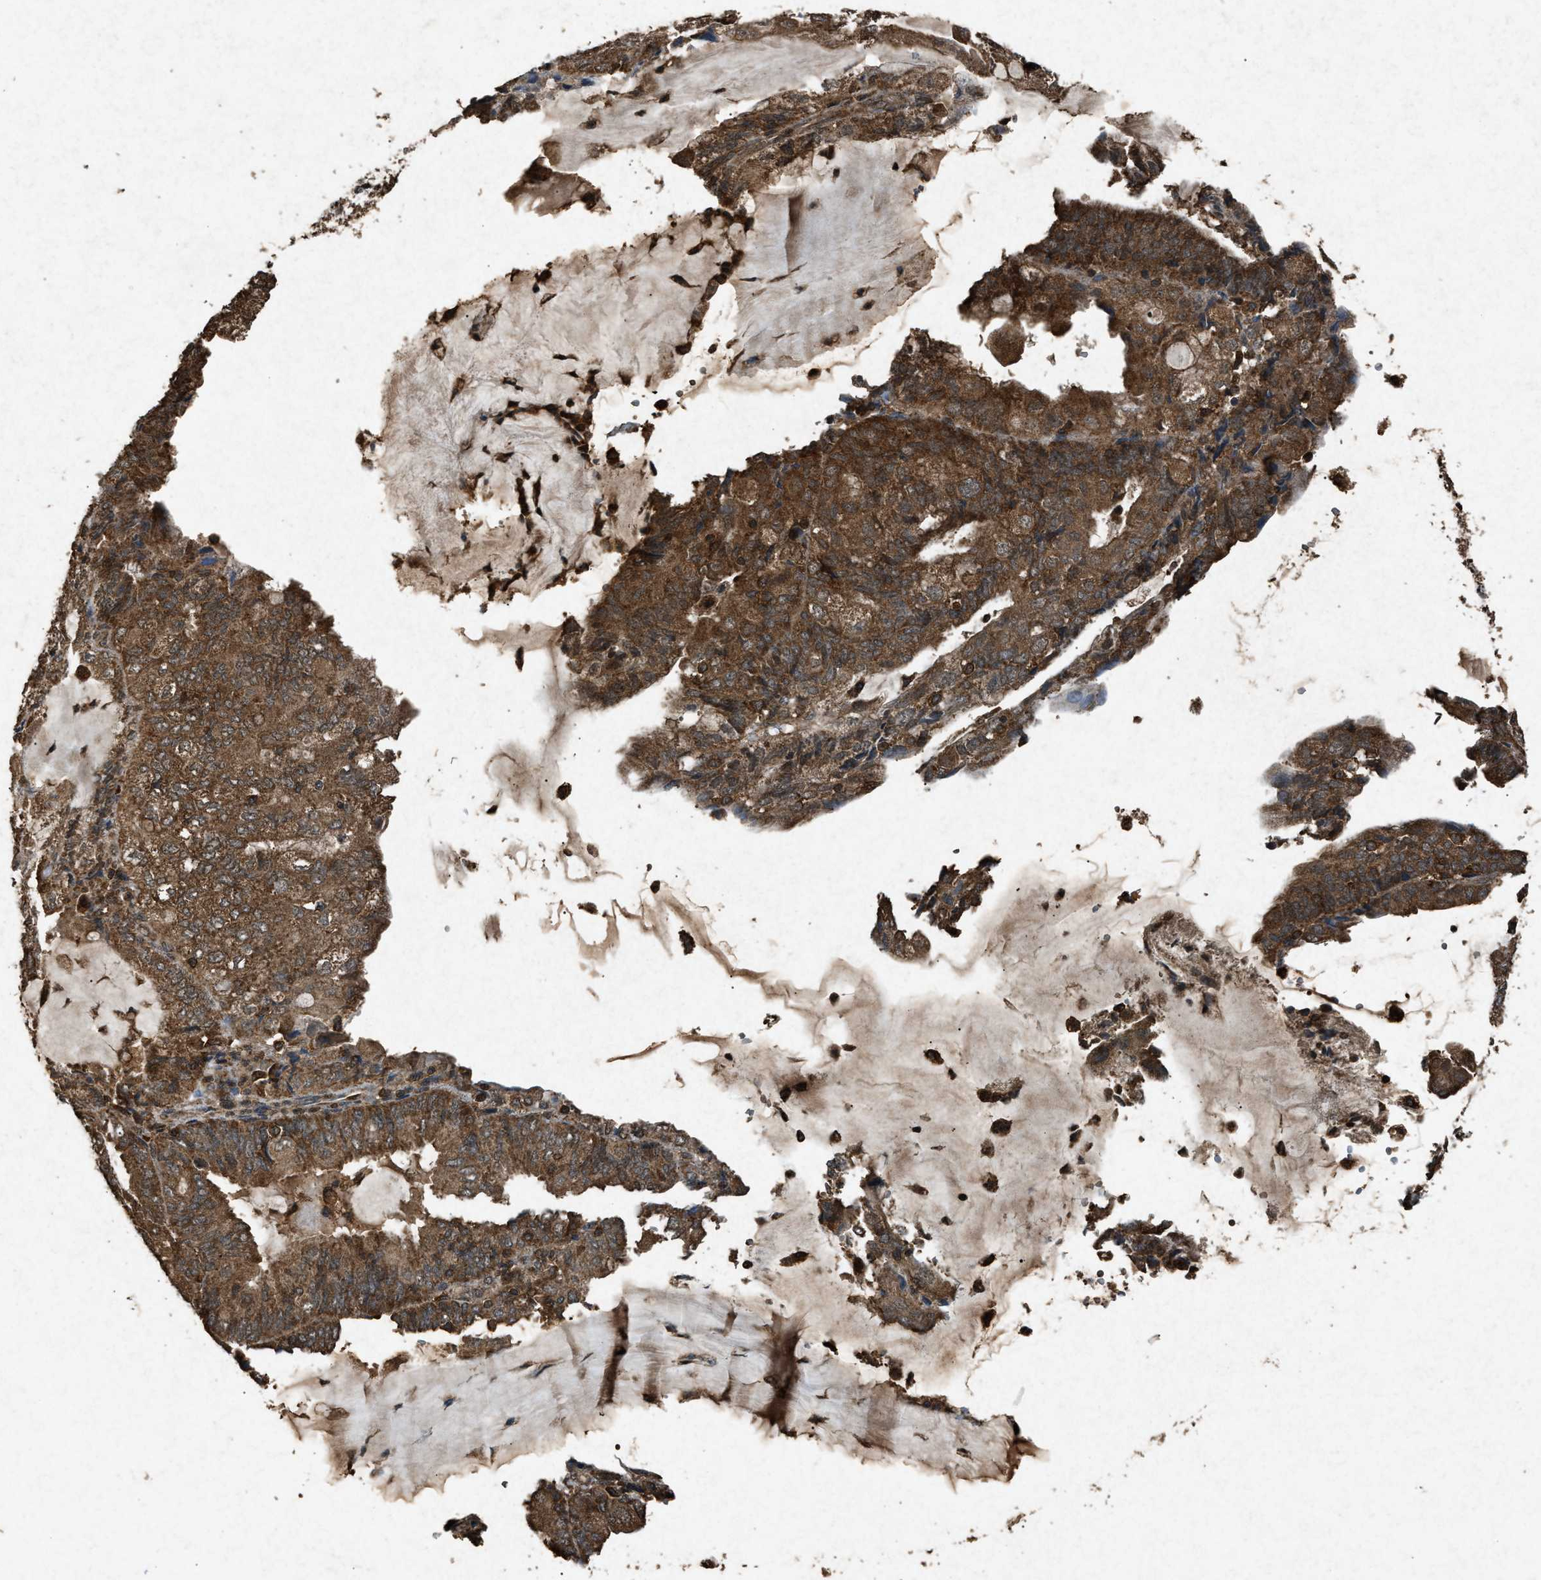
{"staining": {"intensity": "strong", "quantity": ">75%", "location": "cytoplasmic/membranous"}, "tissue": "endometrial cancer", "cell_type": "Tumor cells", "image_type": "cancer", "snomed": [{"axis": "morphology", "description": "Adenocarcinoma, NOS"}, {"axis": "topography", "description": "Endometrium"}], "caption": "Endometrial adenocarcinoma stained with DAB immunohistochemistry exhibits high levels of strong cytoplasmic/membranous staining in about >75% of tumor cells.", "gene": "OAS1", "patient": {"sex": "female", "age": 81}}